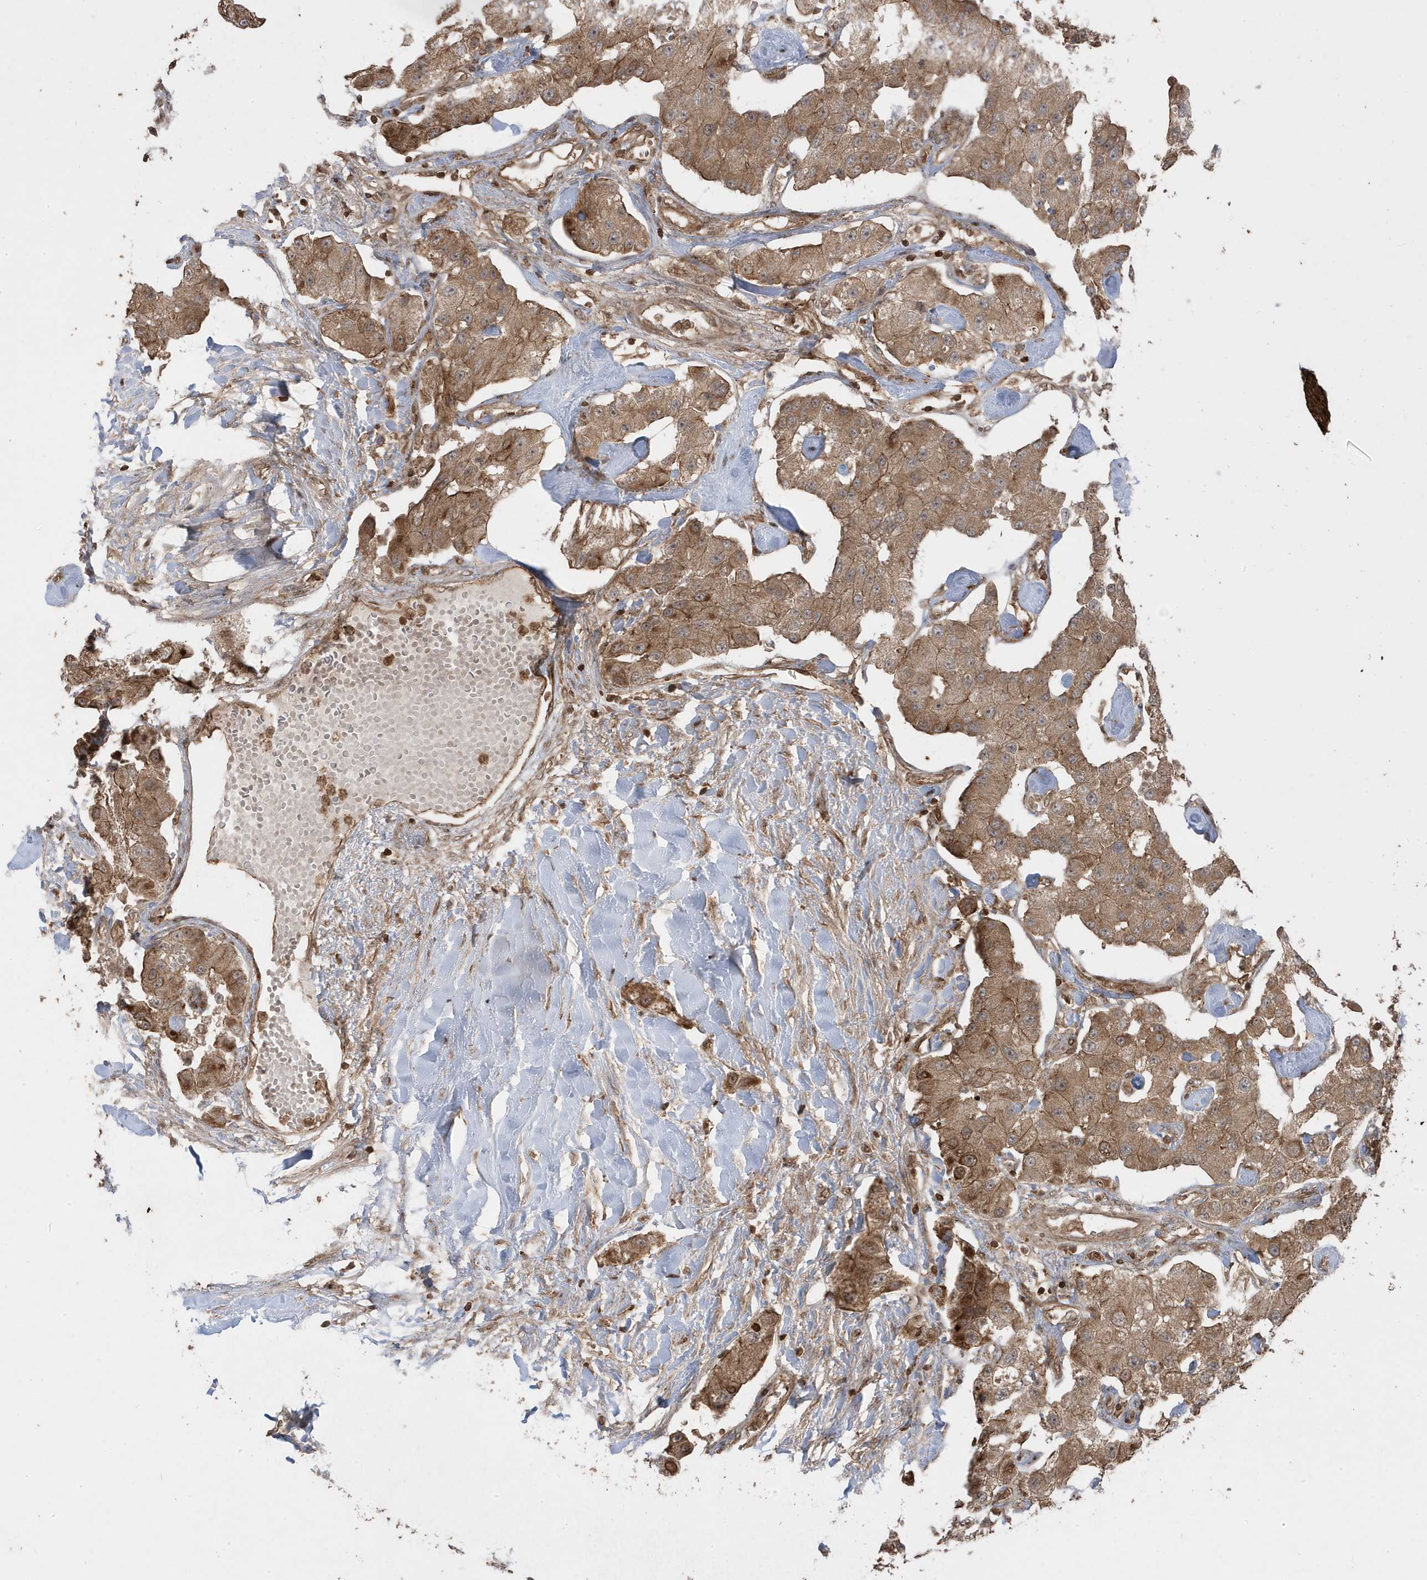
{"staining": {"intensity": "moderate", "quantity": ">75%", "location": "cytoplasmic/membranous"}, "tissue": "carcinoid", "cell_type": "Tumor cells", "image_type": "cancer", "snomed": [{"axis": "morphology", "description": "Carcinoid, malignant, NOS"}, {"axis": "topography", "description": "Pancreas"}], "caption": "An immunohistochemistry (IHC) micrograph of tumor tissue is shown. Protein staining in brown shows moderate cytoplasmic/membranous positivity in carcinoid within tumor cells. Immunohistochemistry (ihc) stains the protein of interest in brown and the nuclei are stained blue.", "gene": "ASAP1", "patient": {"sex": "male", "age": 41}}